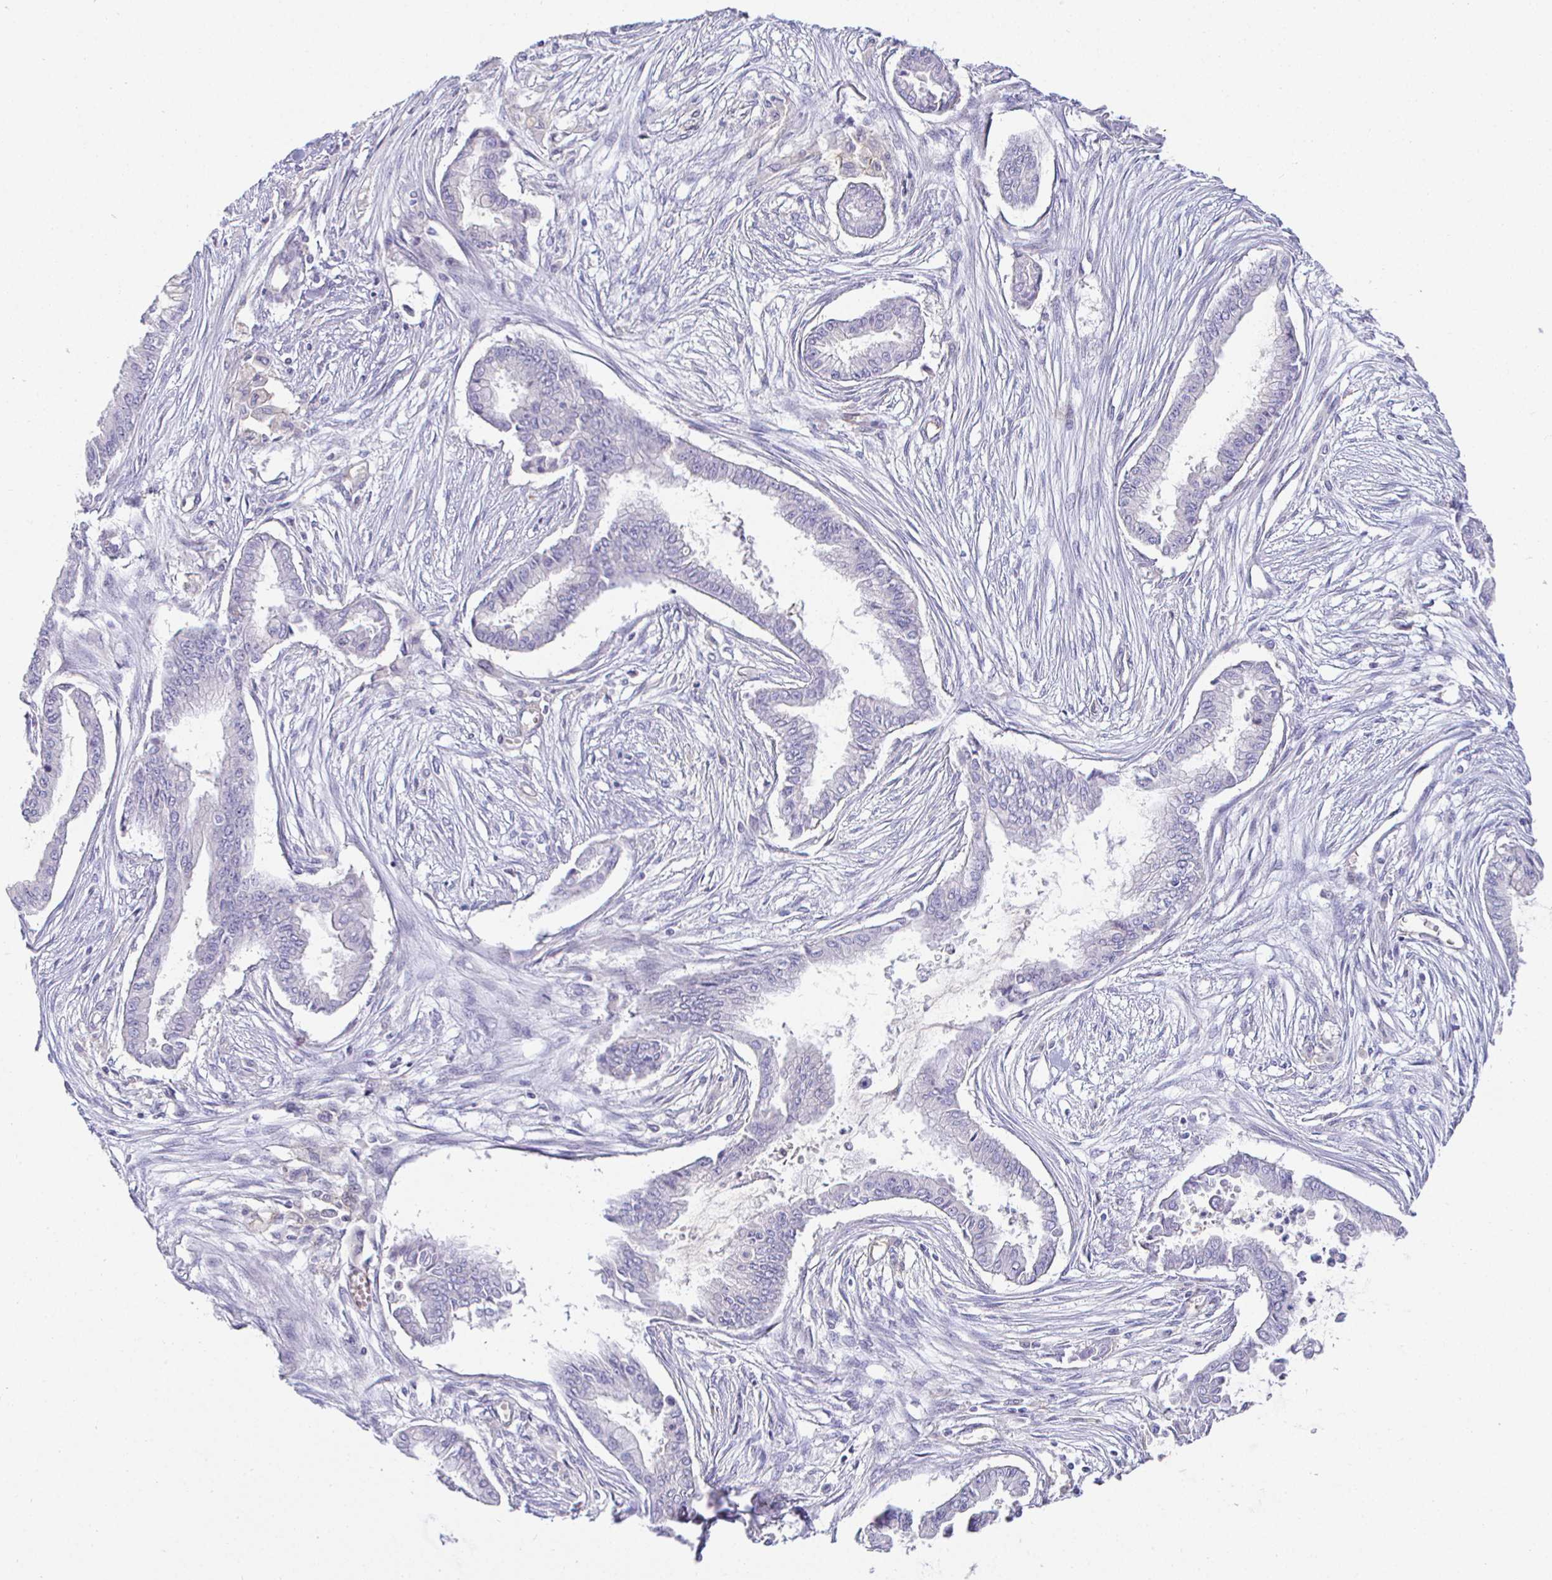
{"staining": {"intensity": "negative", "quantity": "none", "location": "none"}, "tissue": "pancreatic cancer", "cell_type": "Tumor cells", "image_type": "cancer", "snomed": [{"axis": "morphology", "description": "Adenocarcinoma, NOS"}, {"axis": "topography", "description": "Pancreas"}], "caption": "A photomicrograph of pancreatic cancer (adenocarcinoma) stained for a protein displays no brown staining in tumor cells.", "gene": "SIRPA", "patient": {"sex": "female", "age": 68}}